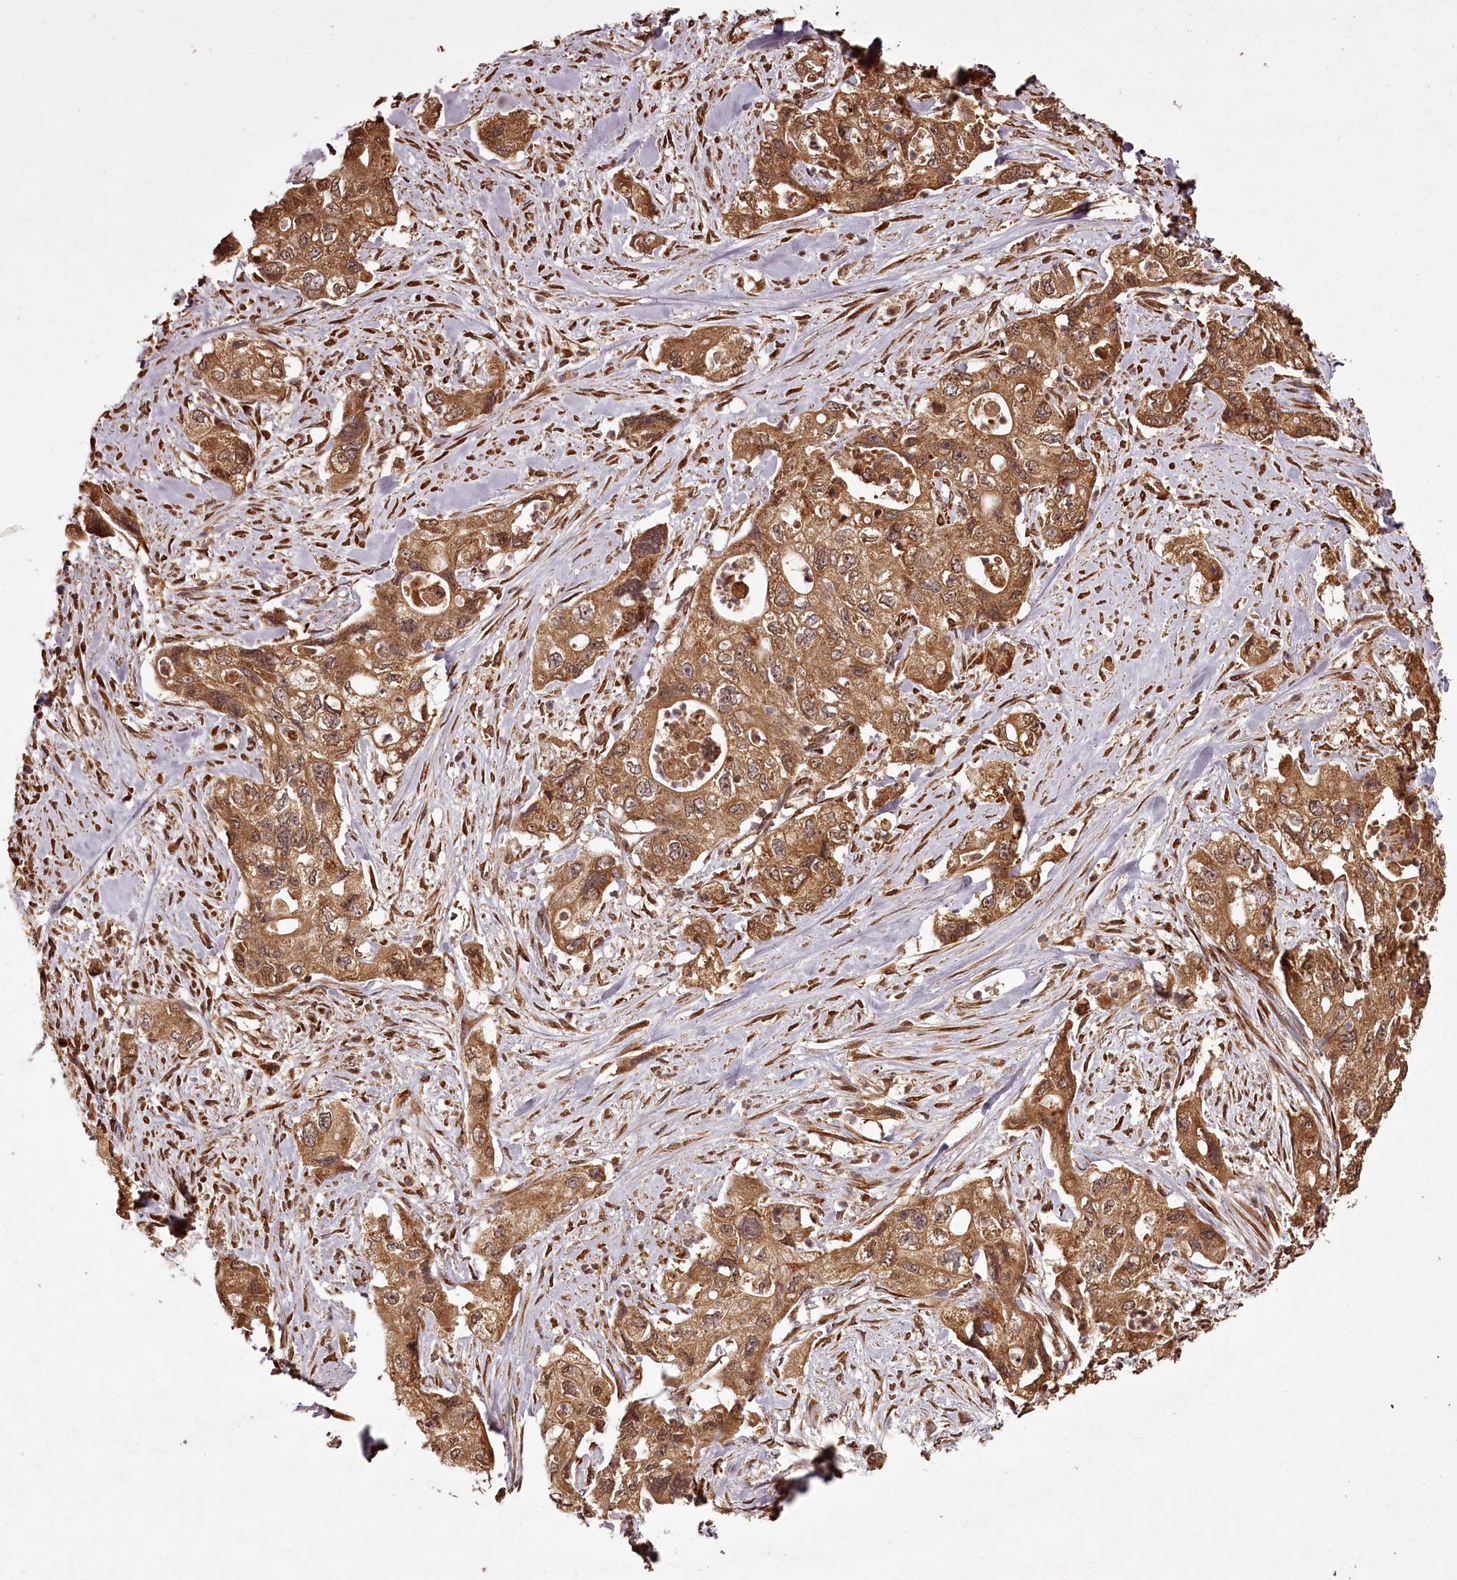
{"staining": {"intensity": "moderate", "quantity": ">75%", "location": "cytoplasmic/membranous"}, "tissue": "pancreatic cancer", "cell_type": "Tumor cells", "image_type": "cancer", "snomed": [{"axis": "morphology", "description": "Adenocarcinoma, NOS"}, {"axis": "topography", "description": "Pancreas"}], "caption": "Immunohistochemistry (DAB) staining of pancreatic cancer displays moderate cytoplasmic/membranous protein staining in about >75% of tumor cells.", "gene": "NPRL2", "patient": {"sex": "female", "age": 73}}